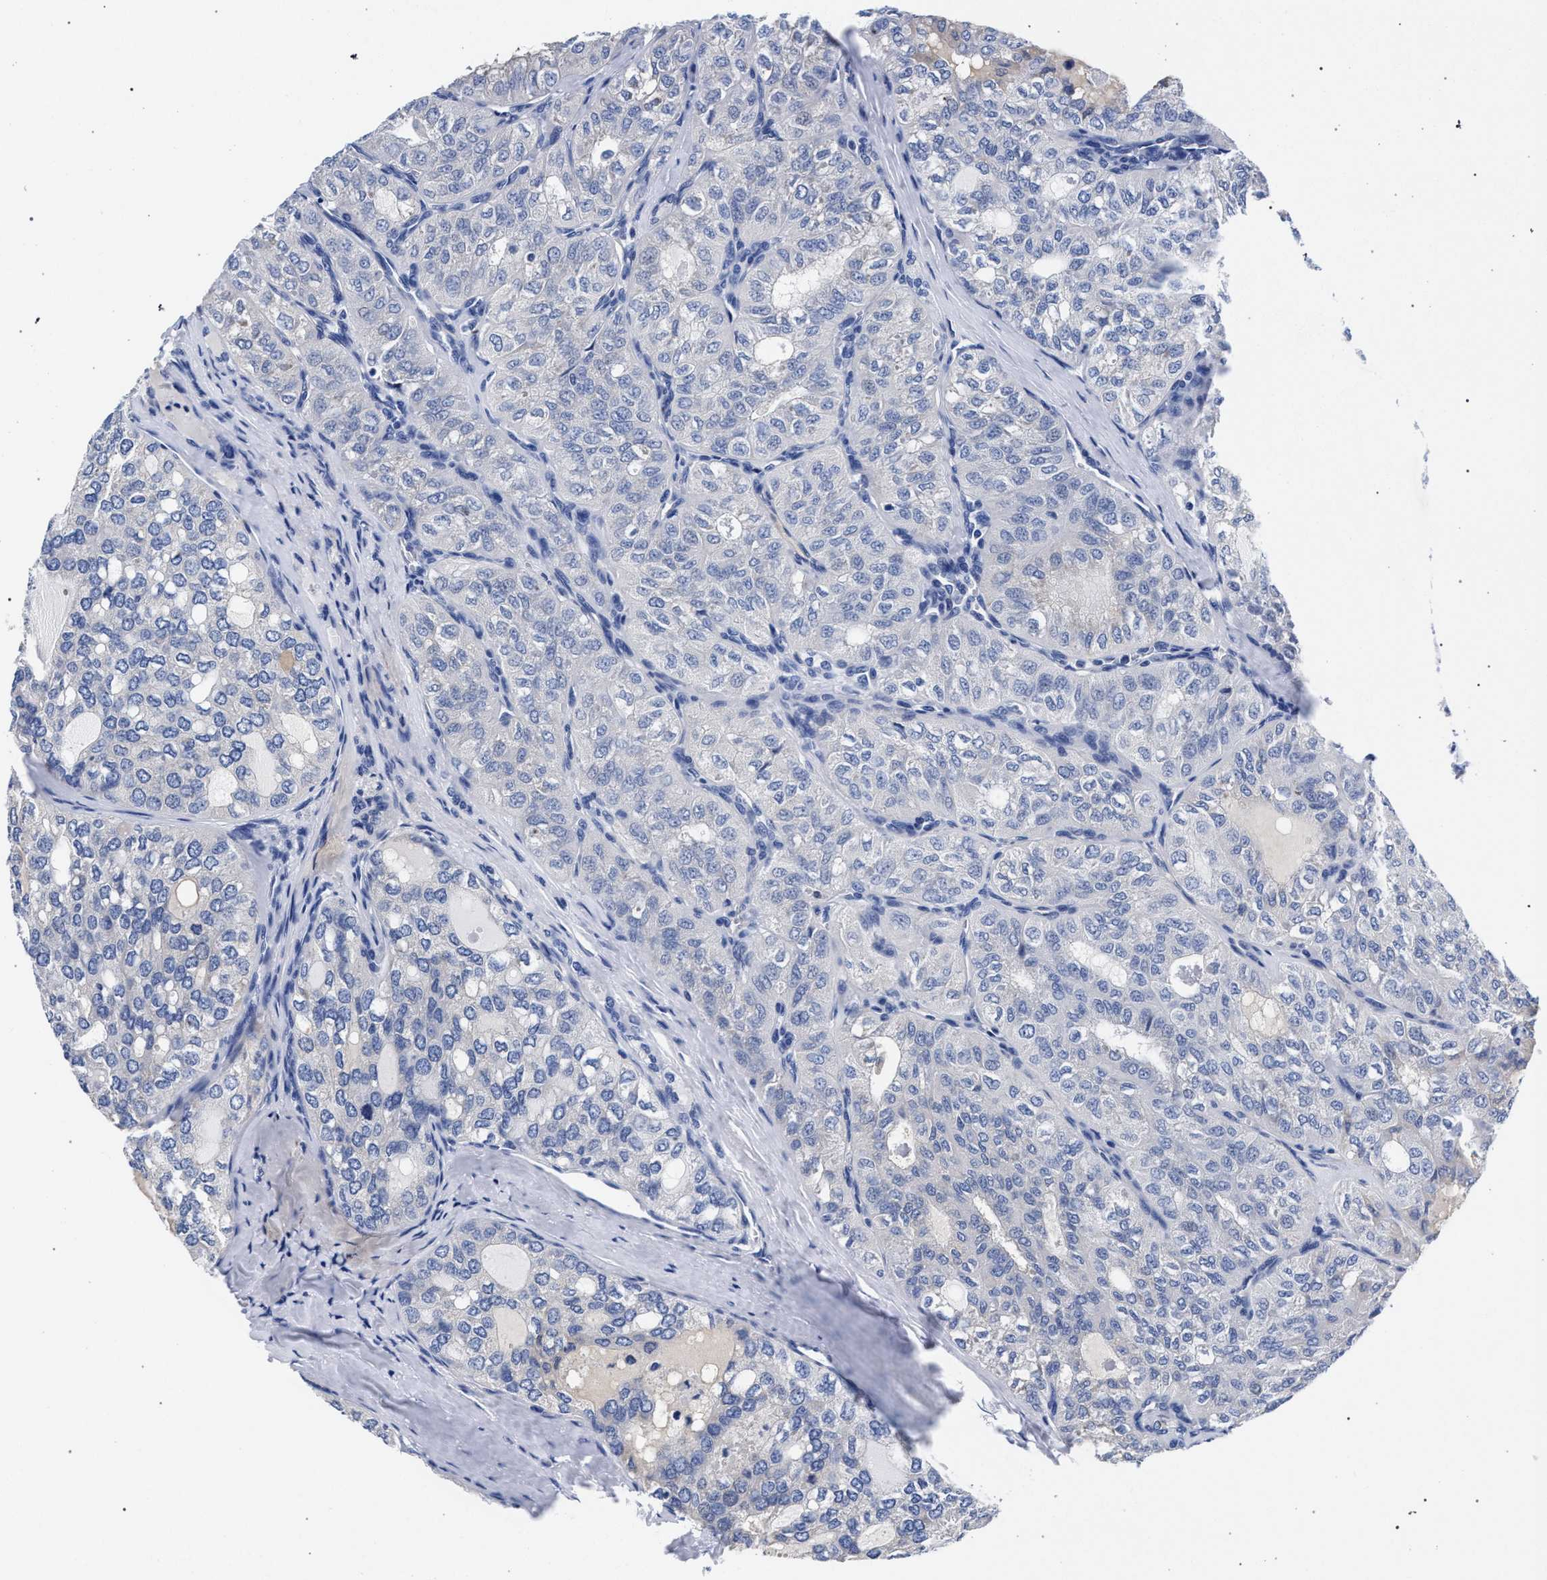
{"staining": {"intensity": "negative", "quantity": "none", "location": "none"}, "tissue": "thyroid cancer", "cell_type": "Tumor cells", "image_type": "cancer", "snomed": [{"axis": "morphology", "description": "Follicular adenoma carcinoma, NOS"}, {"axis": "topography", "description": "Thyroid gland"}], "caption": "Immunohistochemistry (IHC) image of neoplastic tissue: human thyroid follicular adenoma carcinoma stained with DAB displays no significant protein expression in tumor cells.", "gene": "AKAP4", "patient": {"sex": "male", "age": 75}}